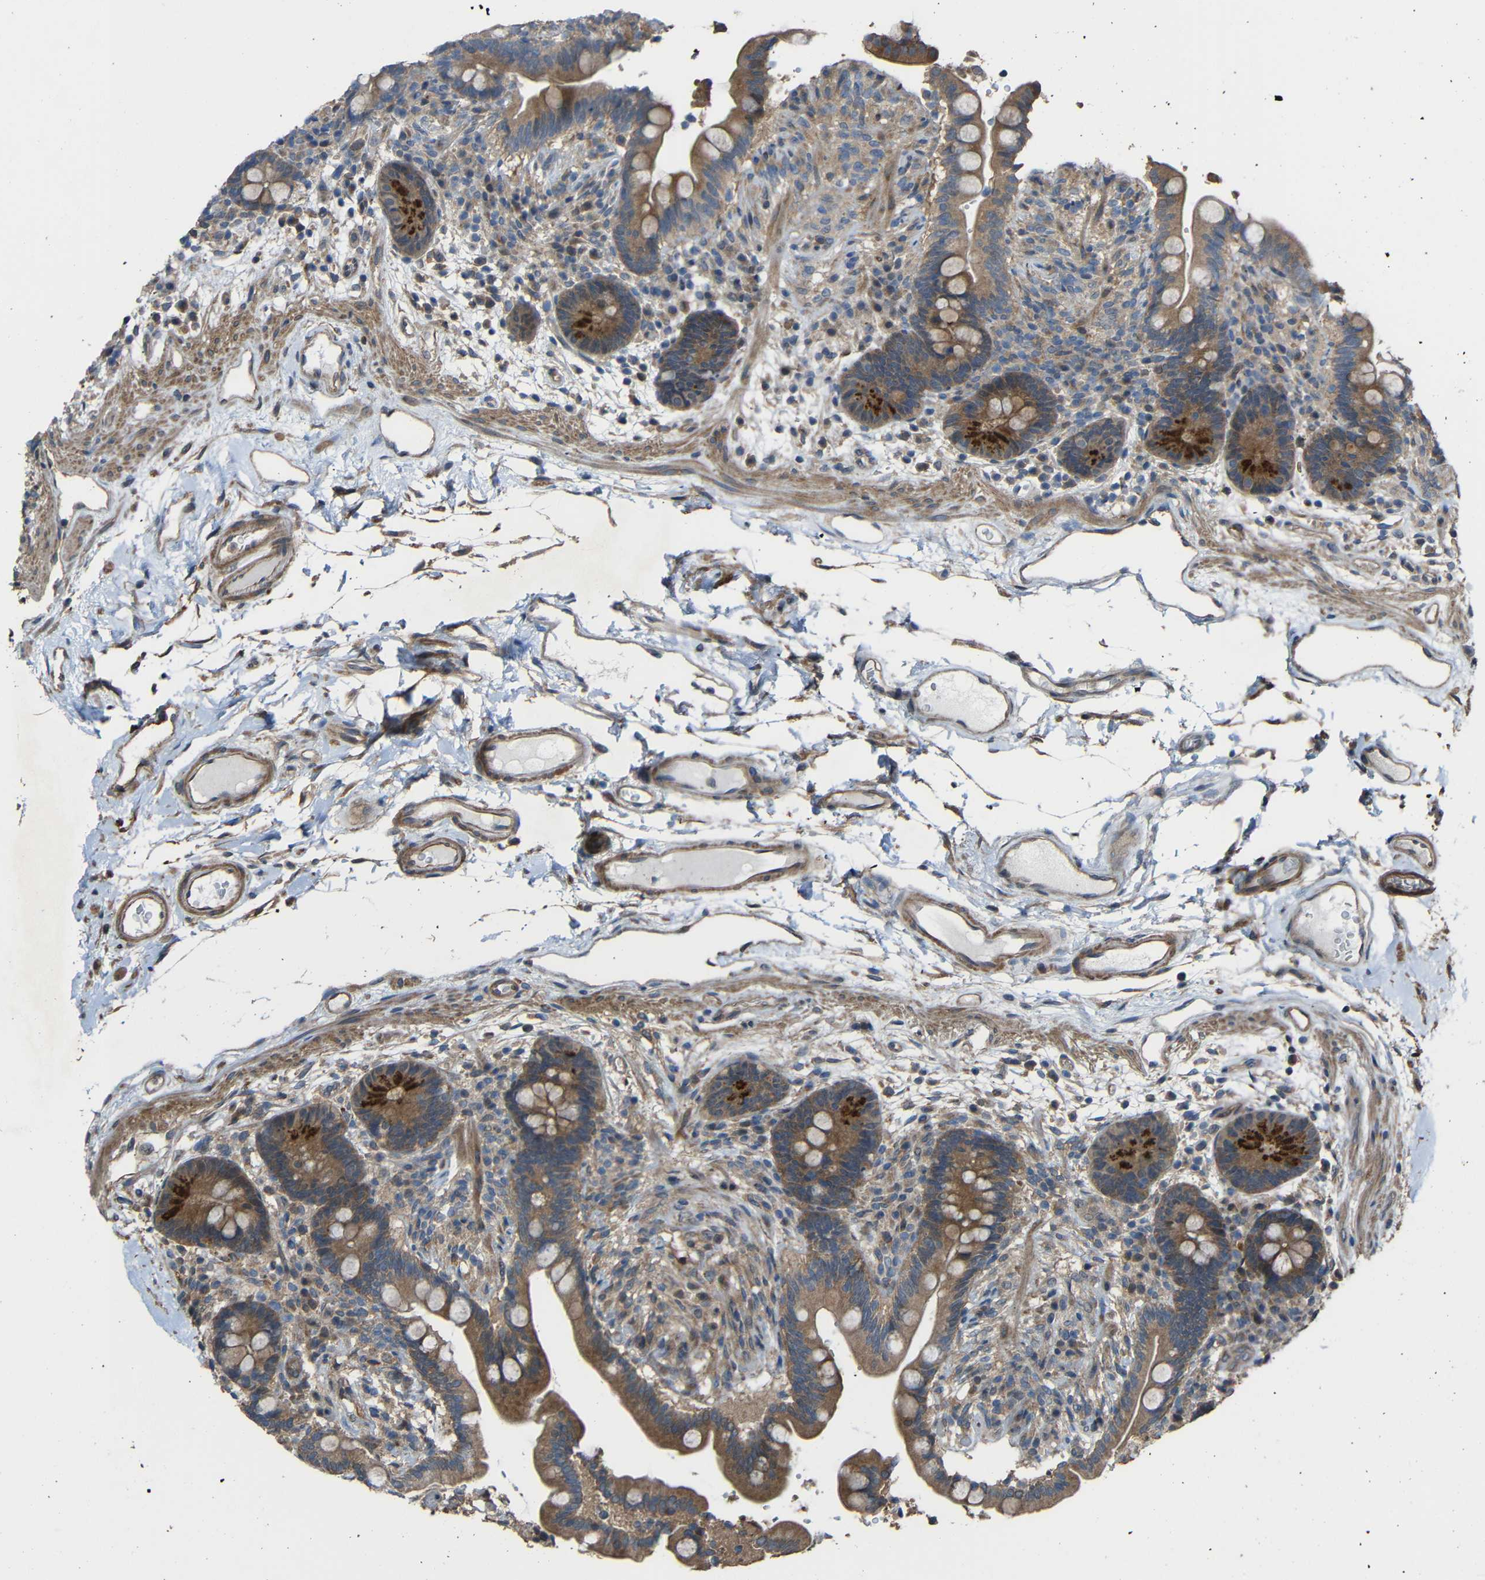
{"staining": {"intensity": "moderate", "quantity": ">75%", "location": "cytoplasmic/membranous"}, "tissue": "colon", "cell_type": "Endothelial cells", "image_type": "normal", "snomed": [{"axis": "morphology", "description": "Normal tissue, NOS"}, {"axis": "topography", "description": "Colon"}], "caption": "Normal colon displays moderate cytoplasmic/membranous expression in approximately >75% of endothelial cells The staining was performed using DAB to visualize the protein expression in brown, while the nuclei were stained in blue with hematoxylin (Magnification: 20x)..", "gene": "CHST9", "patient": {"sex": "male", "age": 73}}